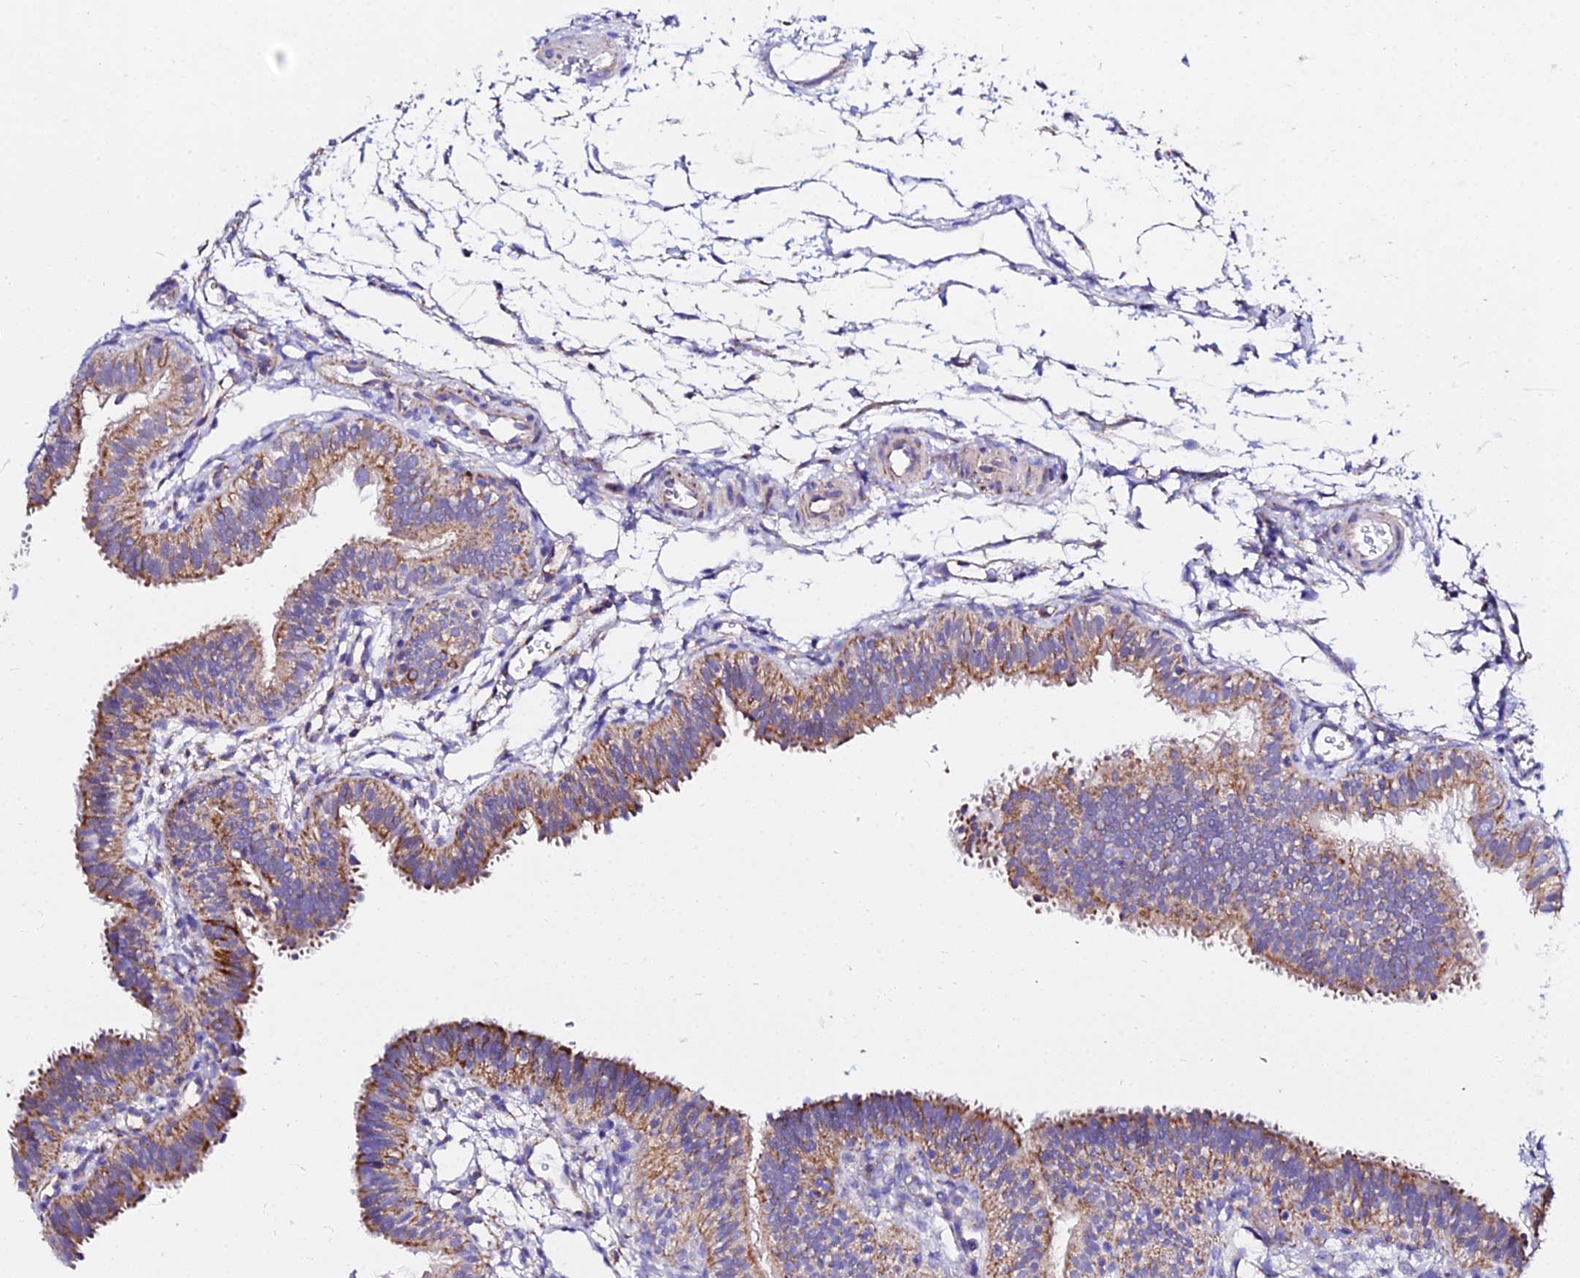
{"staining": {"intensity": "moderate", "quantity": ">75%", "location": "cytoplasmic/membranous"}, "tissue": "fallopian tube", "cell_type": "Glandular cells", "image_type": "normal", "snomed": [{"axis": "morphology", "description": "Normal tissue, NOS"}, {"axis": "topography", "description": "Fallopian tube"}], "caption": "The histopathology image reveals immunohistochemical staining of normal fallopian tube. There is moderate cytoplasmic/membranous expression is identified in approximately >75% of glandular cells. (Stains: DAB (3,3'-diaminobenzidine) in brown, nuclei in blue, Microscopy: brightfield microscopy at high magnification).", "gene": "ZNF573", "patient": {"sex": "female", "age": 35}}